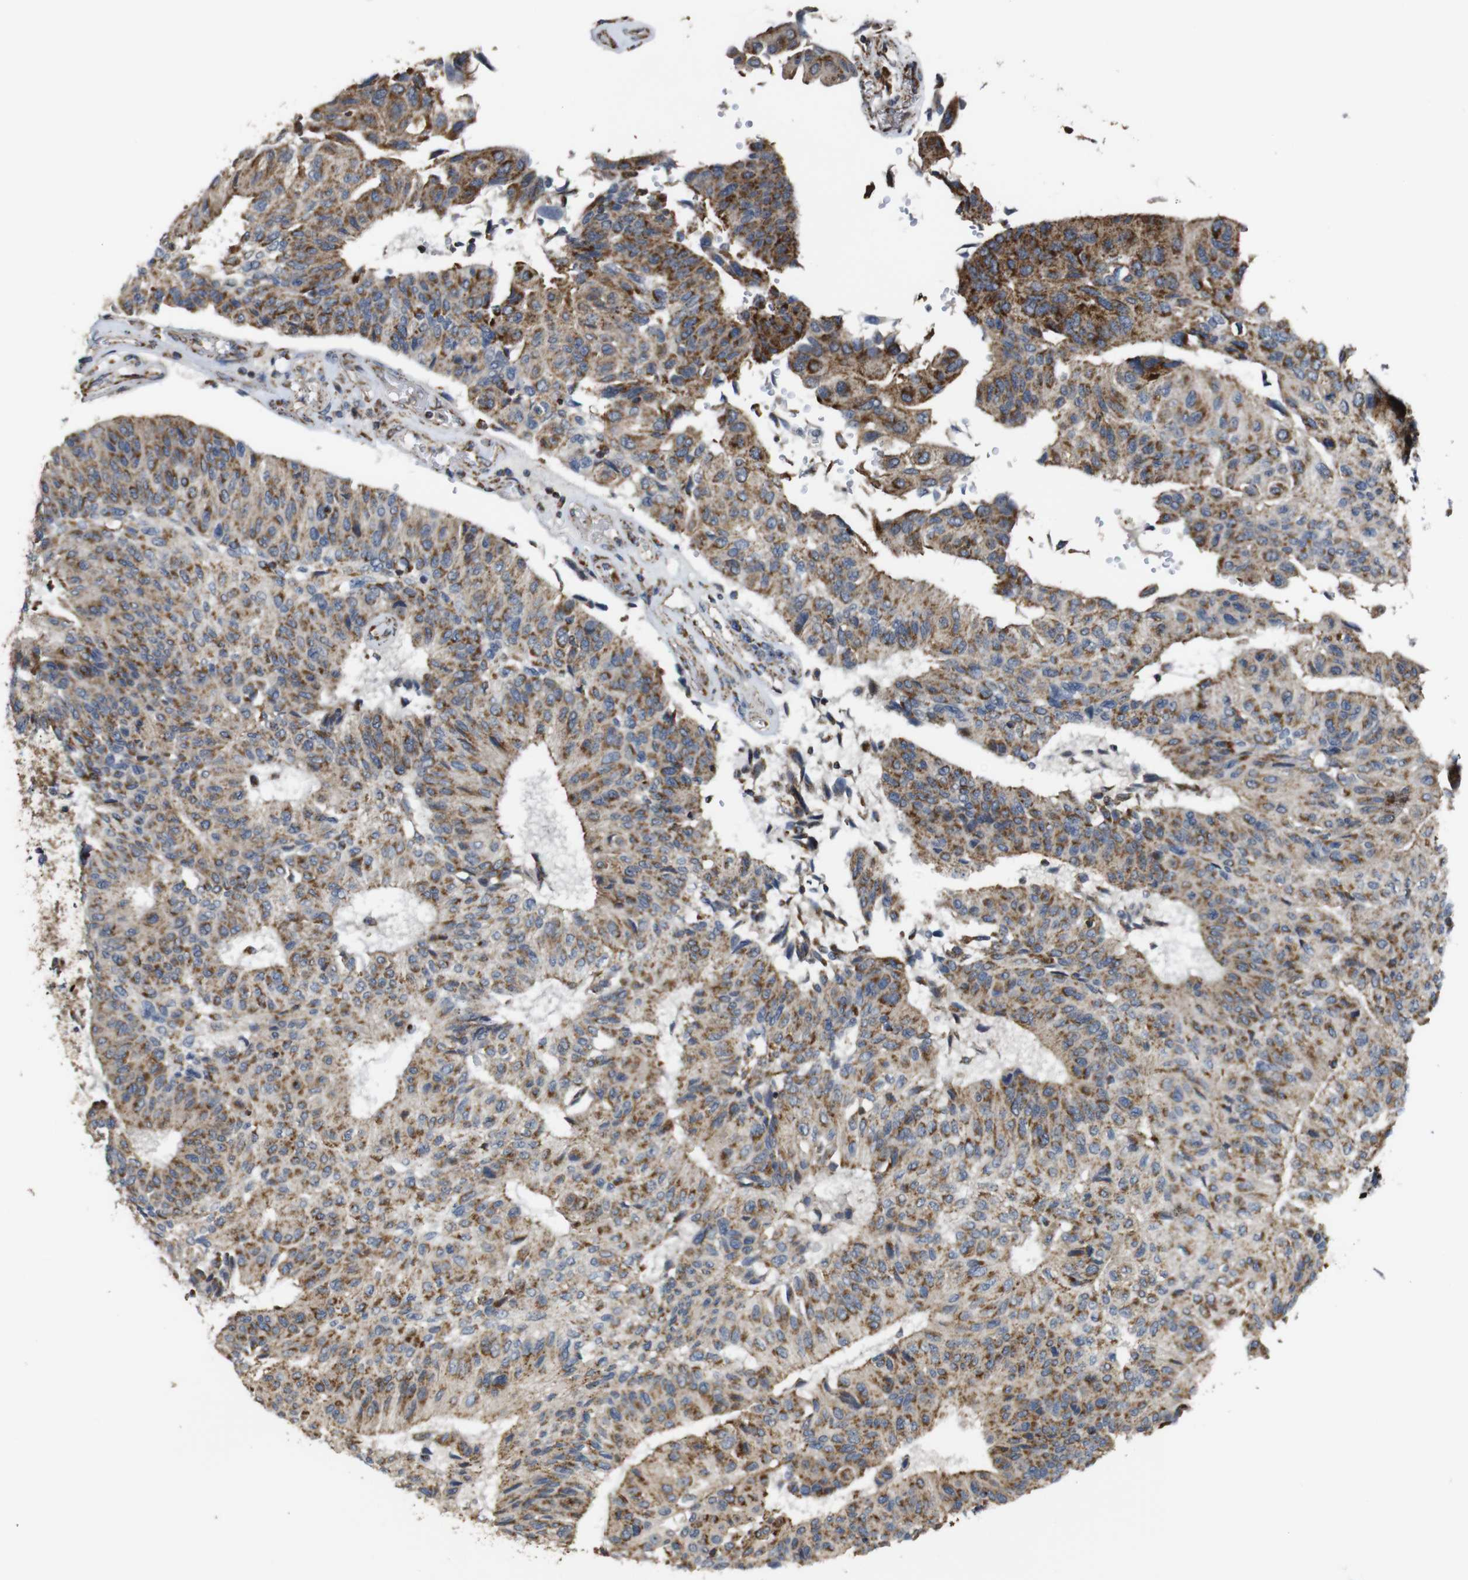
{"staining": {"intensity": "moderate", "quantity": ">75%", "location": "cytoplasmic/membranous"}, "tissue": "urothelial cancer", "cell_type": "Tumor cells", "image_type": "cancer", "snomed": [{"axis": "morphology", "description": "Urothelial carcinoma, High grade"}, {"axis": "topography", "description": "Urinary bladder"}], "caption": "The immunohistochemical stain shows moderate cytoplasmic/membranous staining in tumor cells of high-grade urothelial carcinoma tissue.", "gene": "NR3C2", "patient": {"sex": "male", "age": 66}}